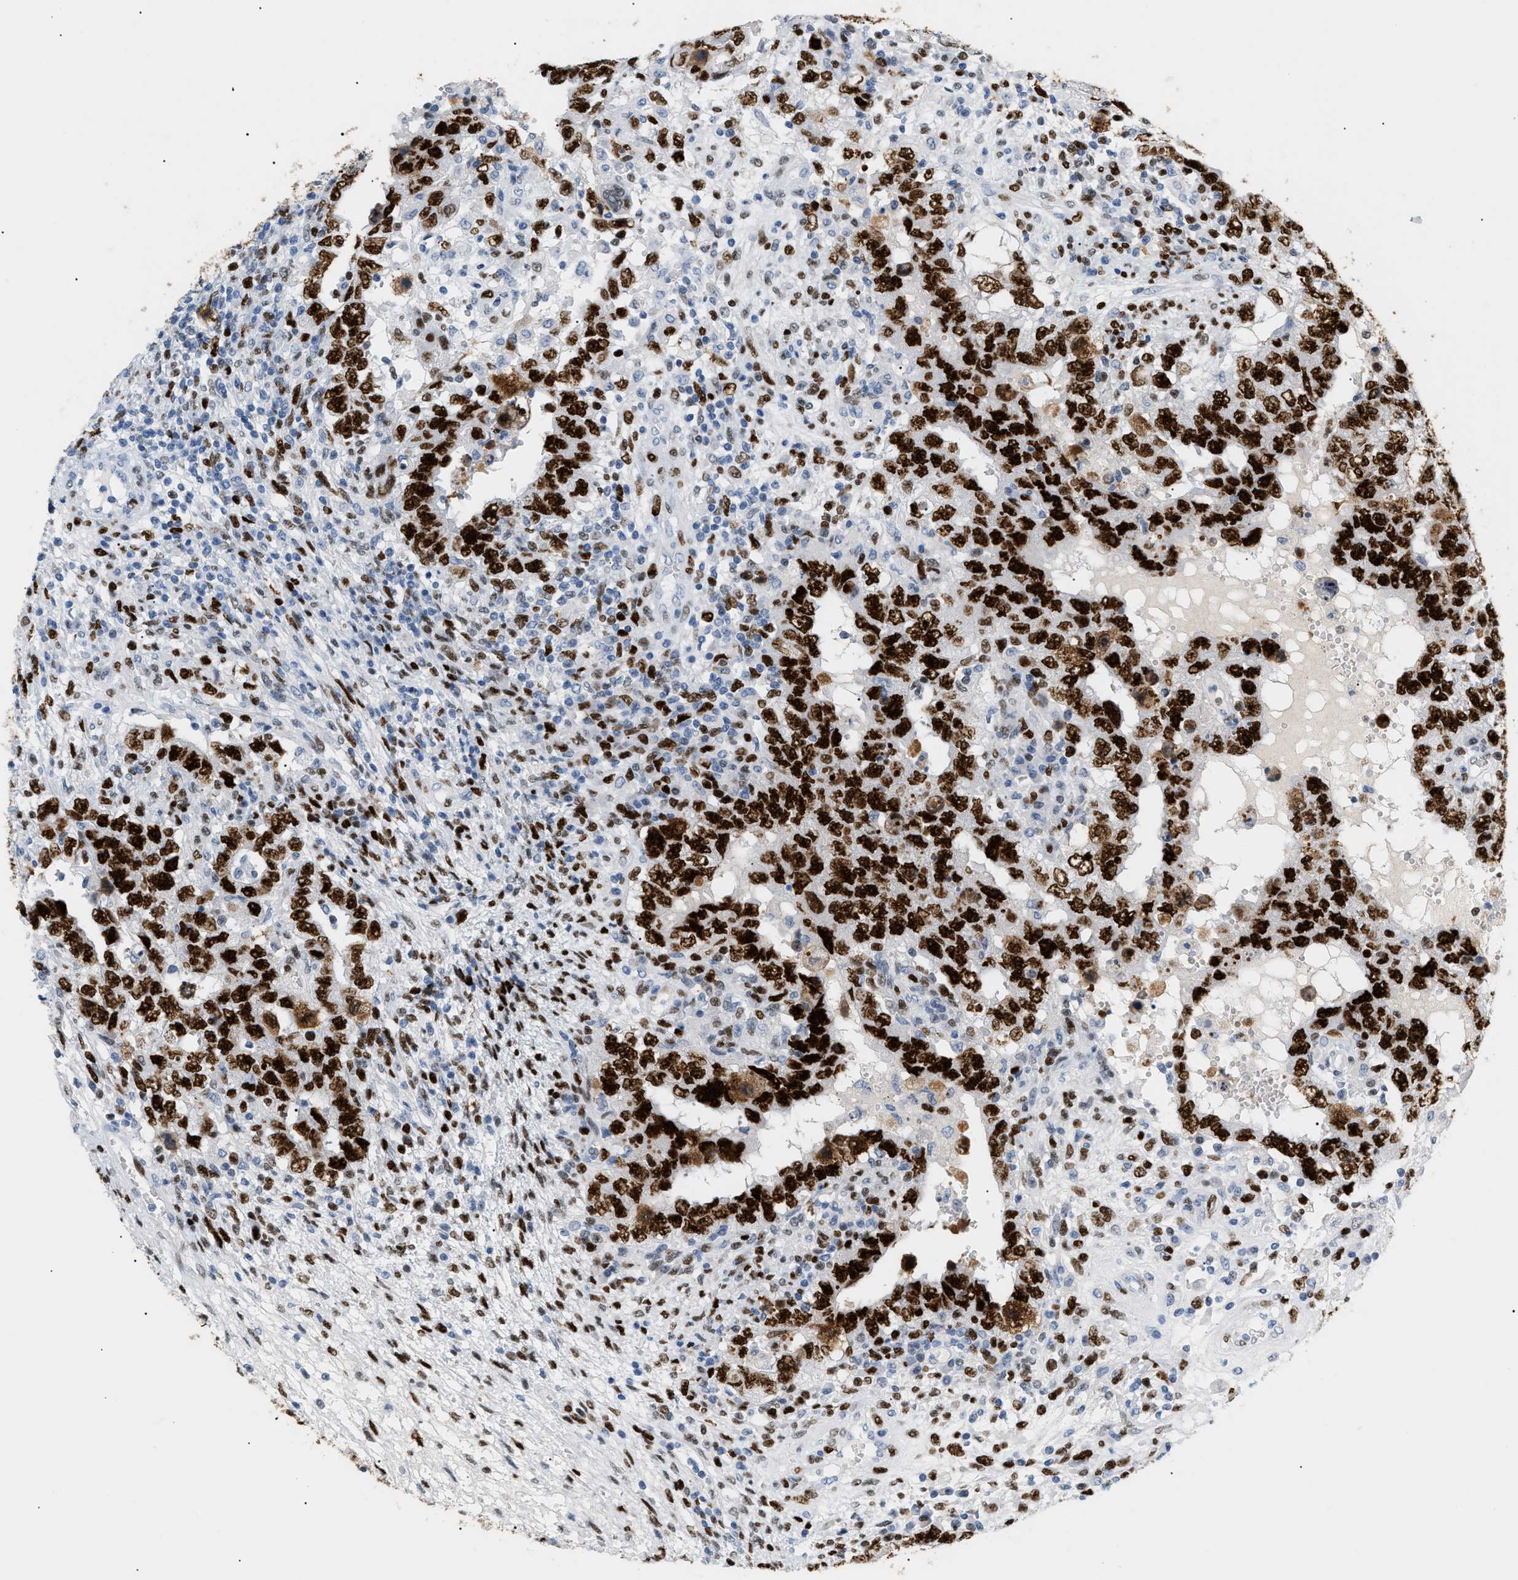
{"staining": {"intensity": "strong", "quantity": ">75%", "location": "nuclear"}, "tissue": "testis cancer", "cell_type": "Tumor cells", "image_type": "cancer", "snomed": [{"axis": "morphology", "description": "Carcinoma, Embryonal, NOS"}, {"axis": "topography", "description": "Testis"}], "caption": "Protein staining exhibits strong nuclear positivity in about >75% of tumor cells in embryonal carcinoma (testis).", "gene": "MCM7", "patient": {"sex": "male", "age": 26}}